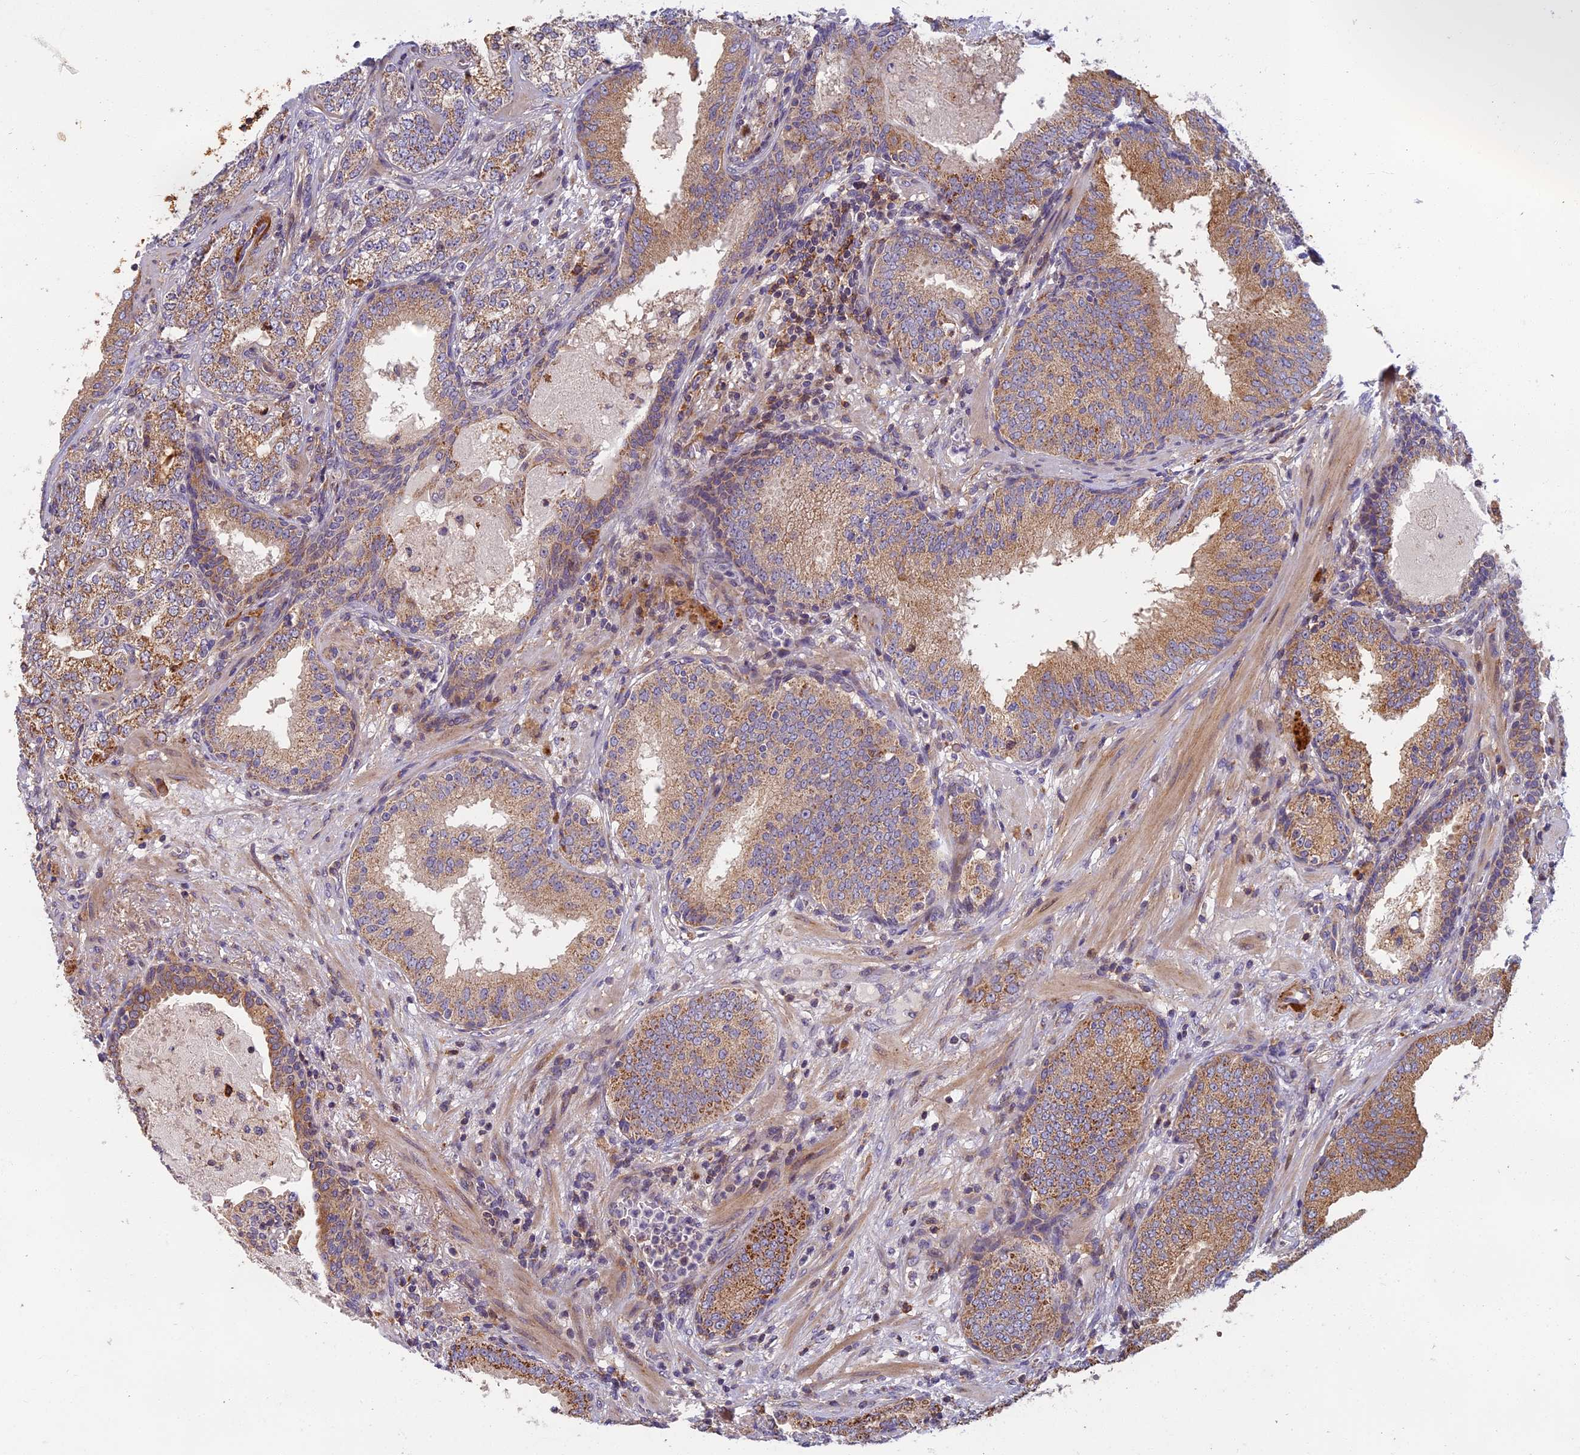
{"staining": {"intensity": "moderate", "quantity": ">75%", "location": "cytoplasmic/membranous"}, "tissue": "prostate cancer", "cell_type": "Tumor cells", "image_type": "cancer", "snomed": [{"axis": "morphology", "description": "Adenocarcinoma, High grade"}, {"axis": "topography", "description": "Prostate"}], "caption": "A medium amount of moderate cytoplasmic/membranous positivity is present in approximately >75% of tumor cells in prostate high-grade adenocarcinoma tissue.", "gene": "EDAR", "patient": {"sex": "male", "age": 64}}